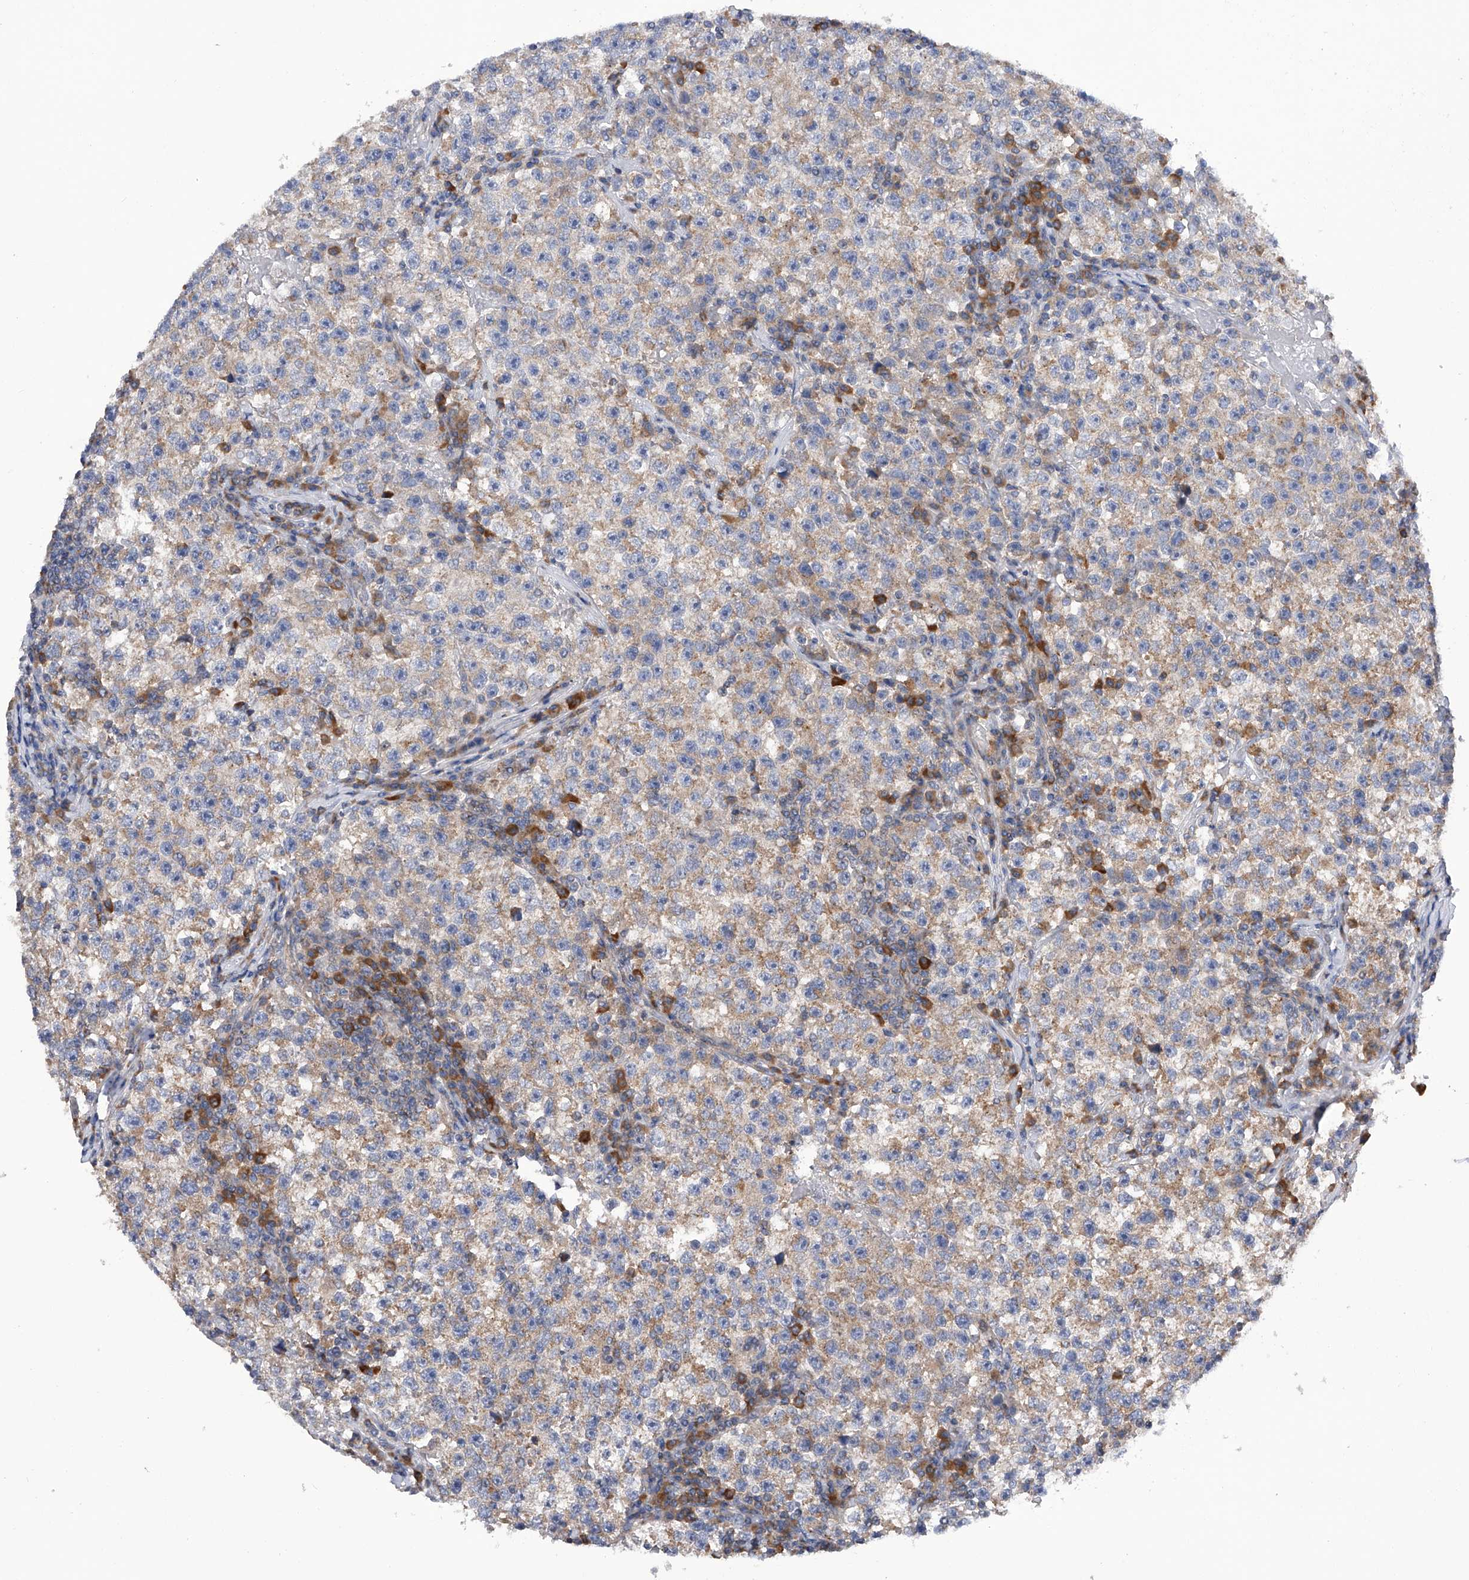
{"staining": {"intensity": "weak", "quantity": ">75%", "location": "cytoplasmic/membranous"}, "tissue": "testis cancer", "cell_type": "Tumor cells", "image_type": "cancer", "snomed": [{"axis": "morphology", "description": "Seminoma, NOS"}, {"axis": "topography", "description": "Testis"}], "caption": "Testis cancer (seminoma) stained for a protein reveals weak cytoplasmic/membranous positivity in tumor cells.", "gene": "MLYCD", "patient": {"sex": "male", "age": 22}}